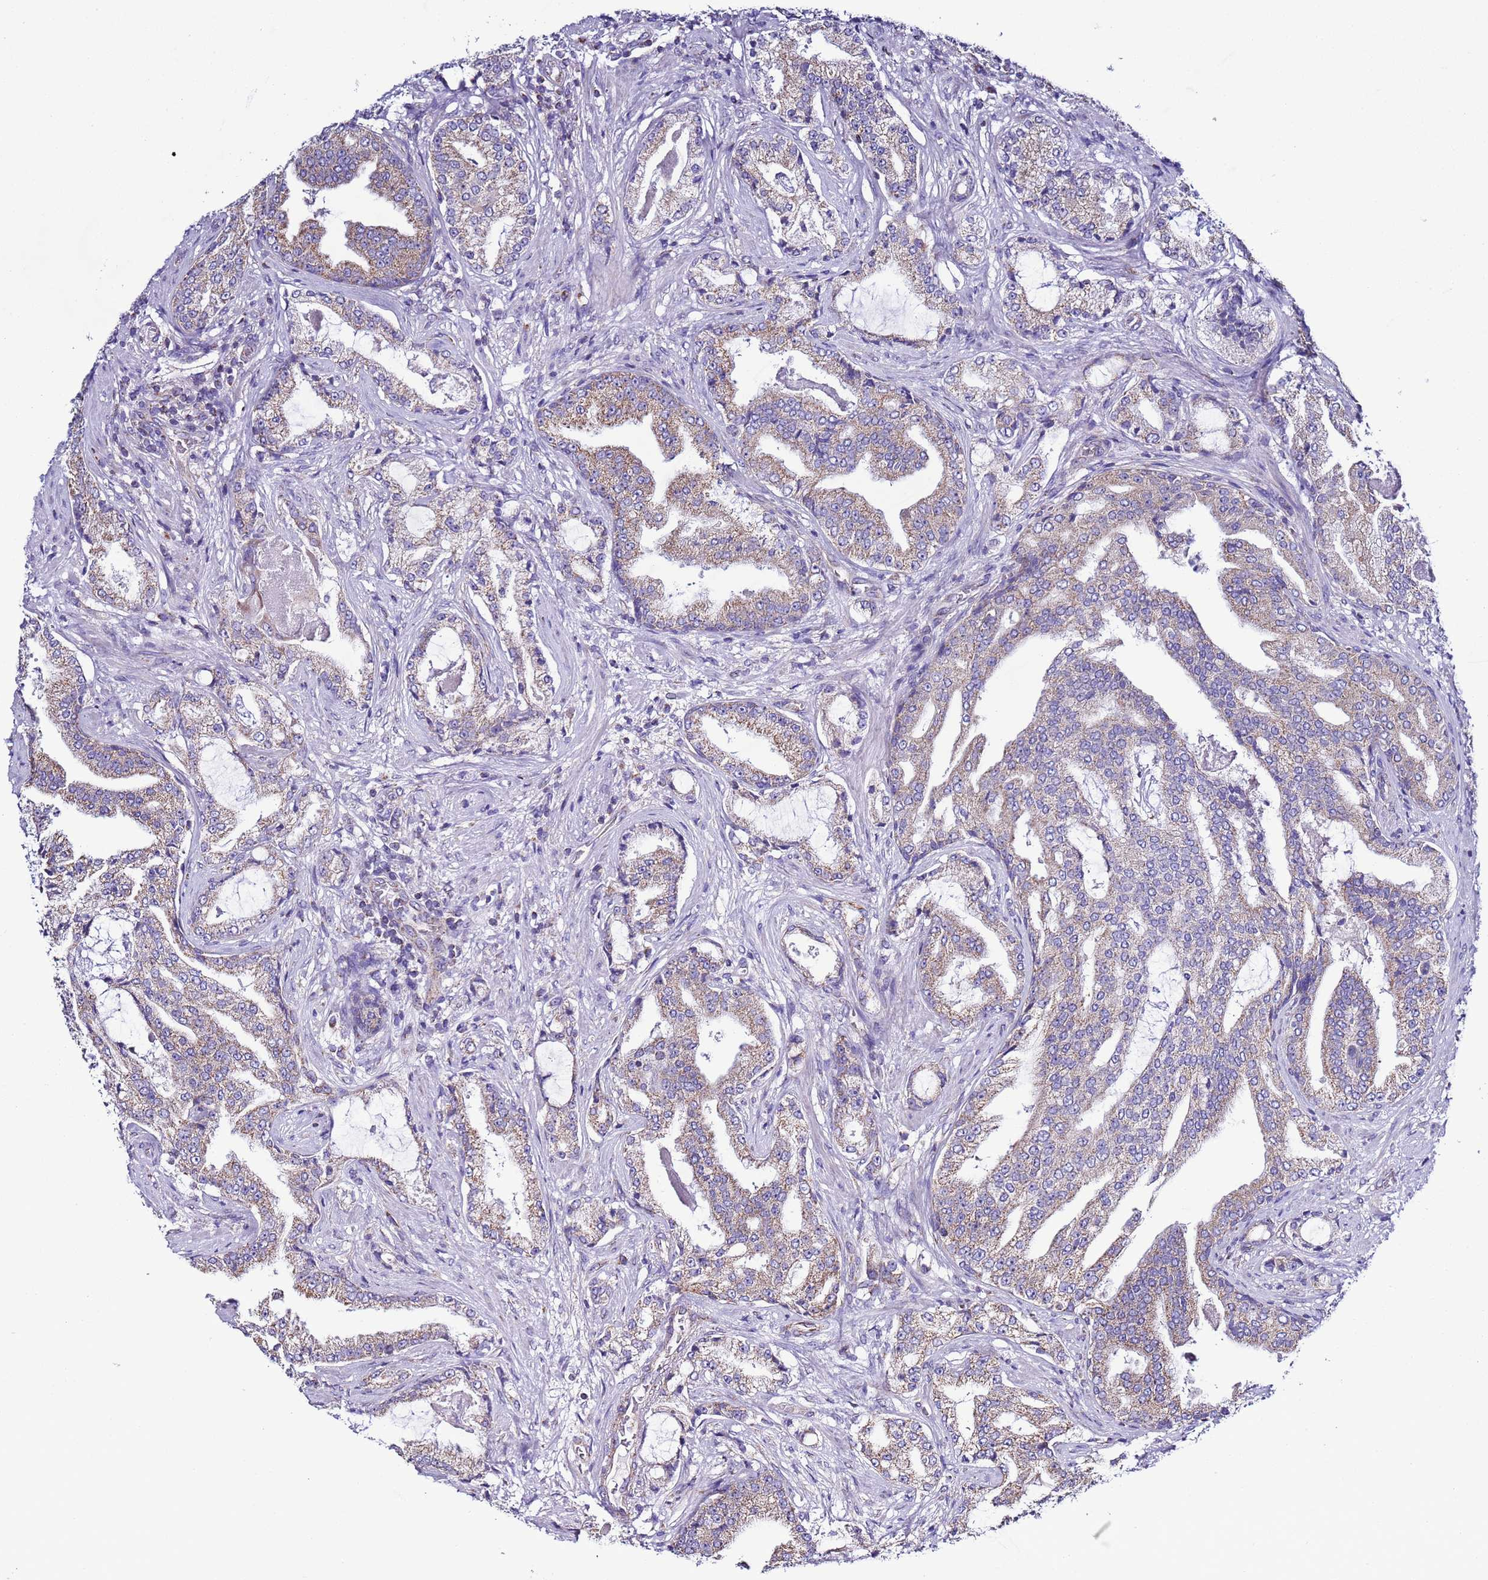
{"staining": {"intensity": "weak", "quantity": ">75%", "location": "cytoplasmic/membranous"}, "tissue": "prostate cancer", "cell_type": "Tumor cells", "image_type": "cancer", "snomed": [{"axis": "morphology", "description": "Adenocarcinoma, High grade"}, {"axis": "topography", "description": "Prostate"}], "caption": "IHC (DAB) staining of human prostate cancer demonstrates weak cytoplasmic/membranous protein expression in approximately >75% of tumor cells.", "gene": "AHI1", "patient": {"sex": "male", "age": 68}}